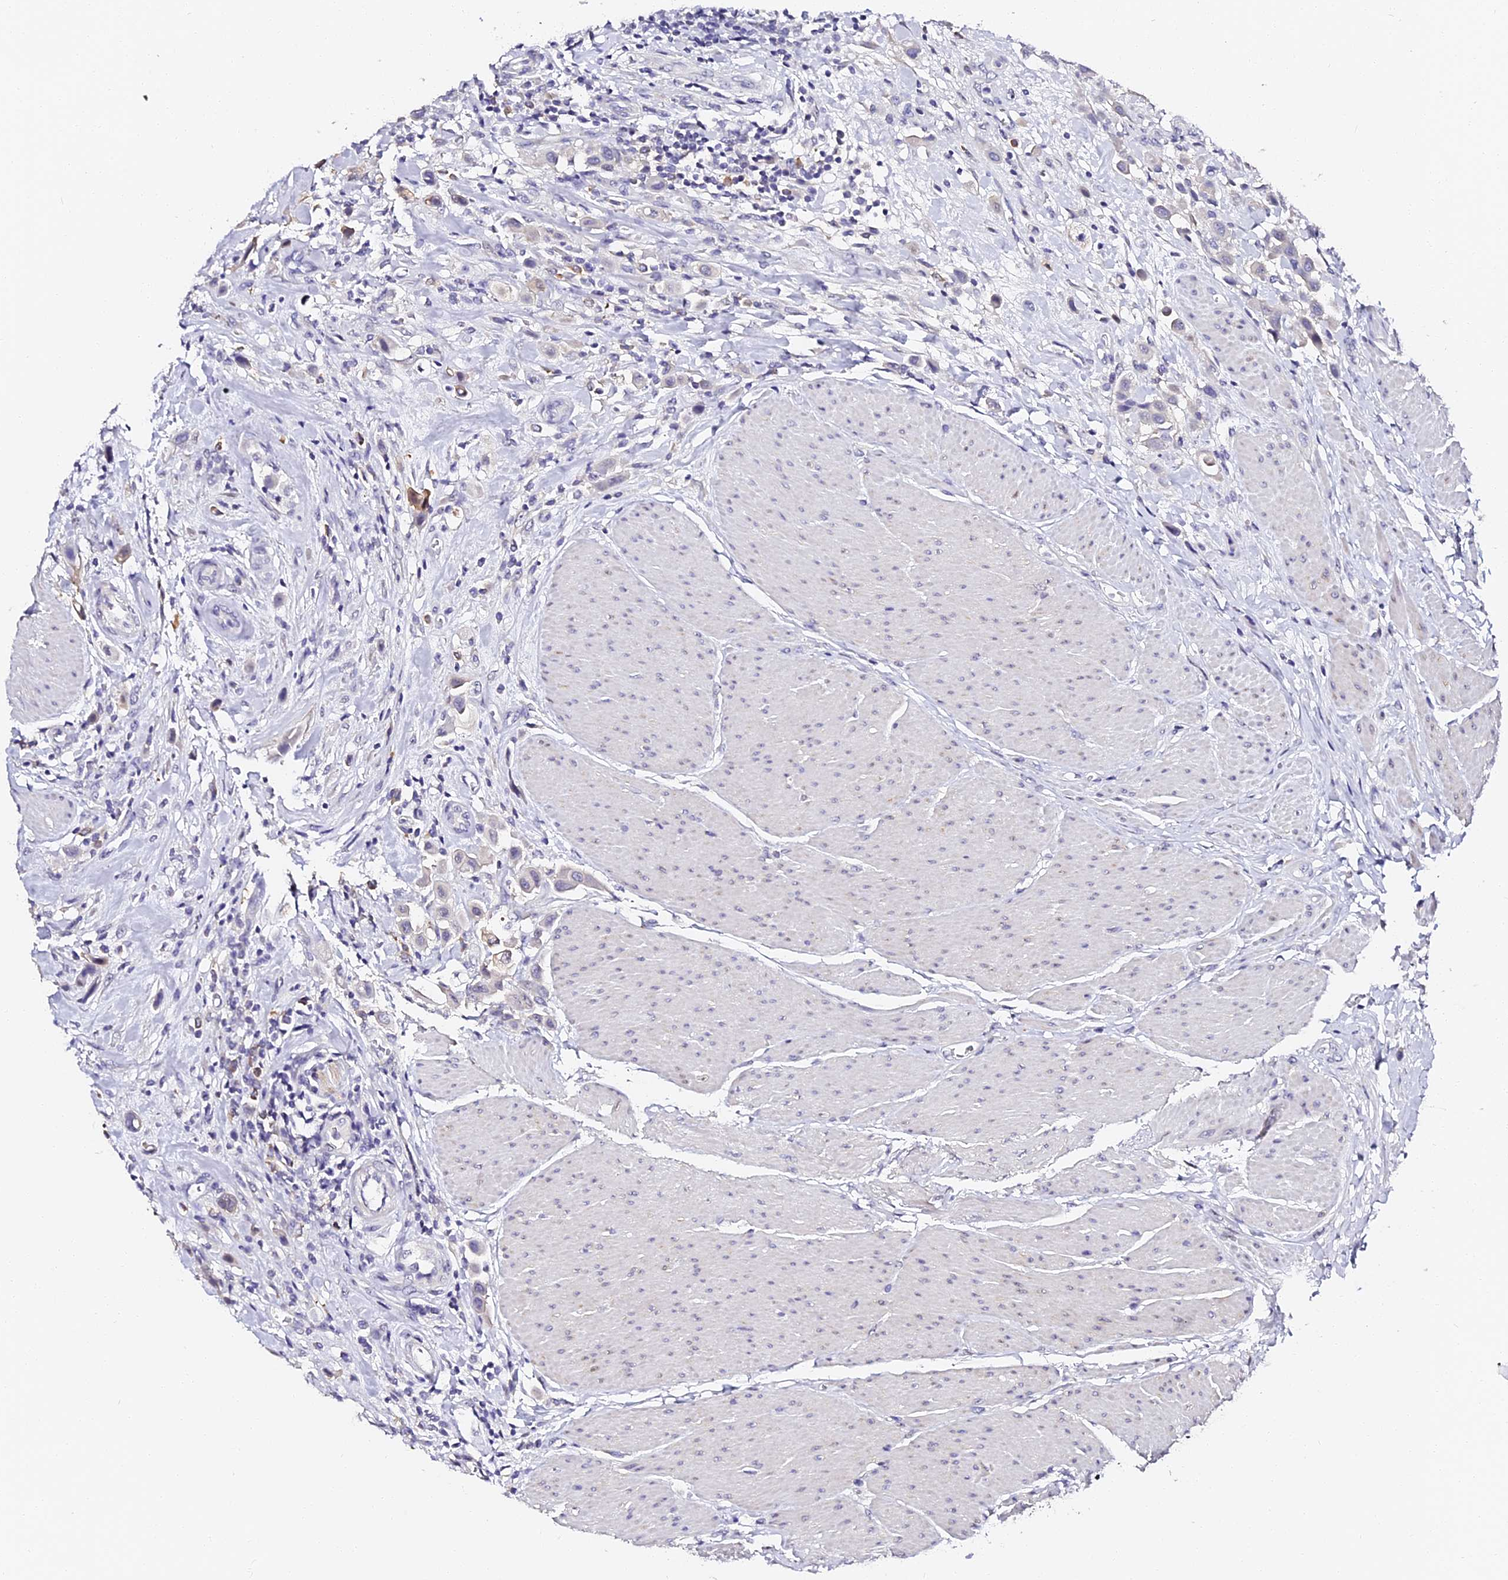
{"staining": {"intensity": "negative", "quantity": "none", "location": "none"}, "tissue": "urothelial cancer", "cell_type": "Tumor cells", "image_type": "cancer", "snomed": [{"axis": "morphology", "description": "Urothelial carcinoma, High grade"}, {"axis": "topography", "description": "Urinary bladder"}], "caption": "Immunohistochemistry (IHC) of human urothelial cancer displays no expression in tumor cells.", "gene": "VPS33B", "patient": {"sex": "male", "age": 50}}